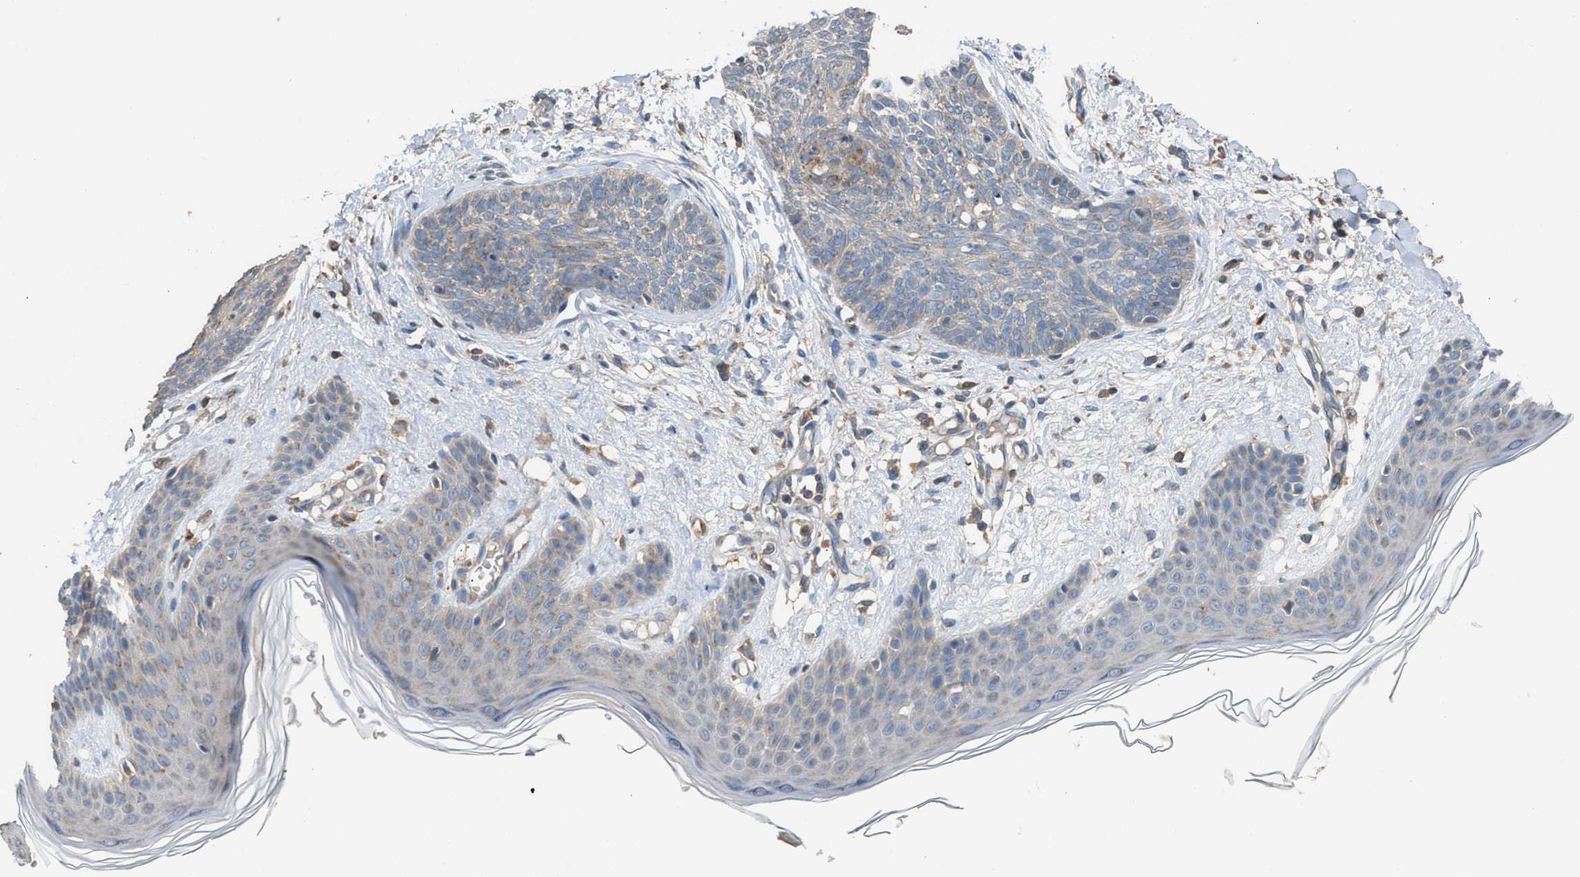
{"staining": {"intensity": "weak", "quantity": "<25%", "location": "cytoplasmic/membranous"}, "tissue": "skin cancer", "cell_type": "Tumor cells", "image_type": "cancer", "snomed": [{"axis": "morphology", "description": "Basal cell carcinoma"}, {"axis": "topography", "description": "Skin"}], "caption": "This is an IHC image of skin basal cell carcinoma. There is no expression in tumor cells.", "gene": "TPK1", "patient": {"sex": "female", "age": 59}}